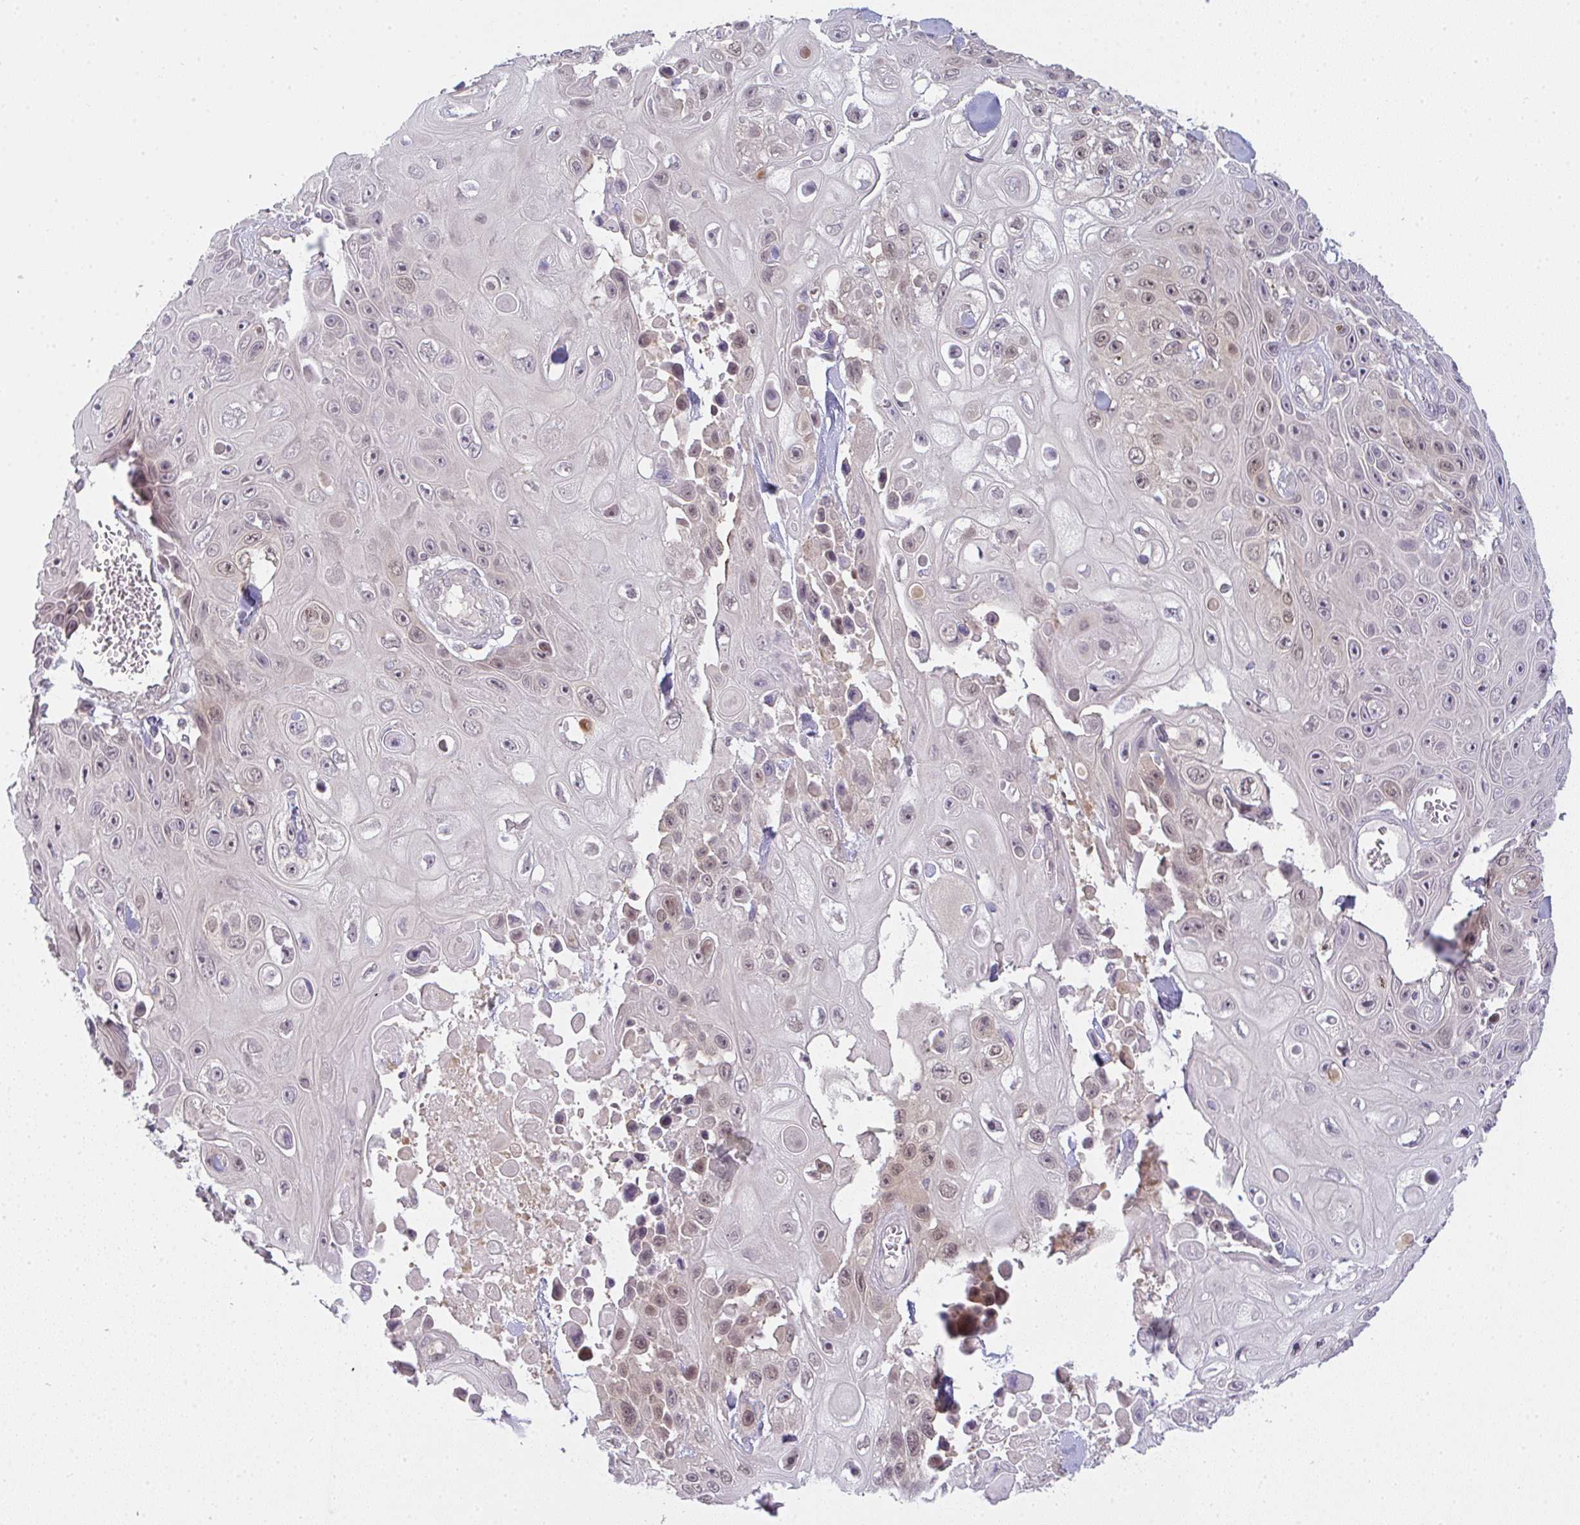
{"staining": {"intensity": "moderate", "quantity": "<25%", "location": "nuclear"}, "tissue": "skin cancer", "cell_type": "Tumor cells", "image_type": "cancer", "snomed": [{"axis": "morphology", "description": "Squamous cell carcinoma, NOS"}, {"axis": "topography", "description": "Skin"}], "caption": "IHC of skin cancer exhibits low levels of moderate nuclear expression in approximately <25% of tumor cells.", "gene": "CSE1L", "patient": {"sex": "male", "age": 82}}